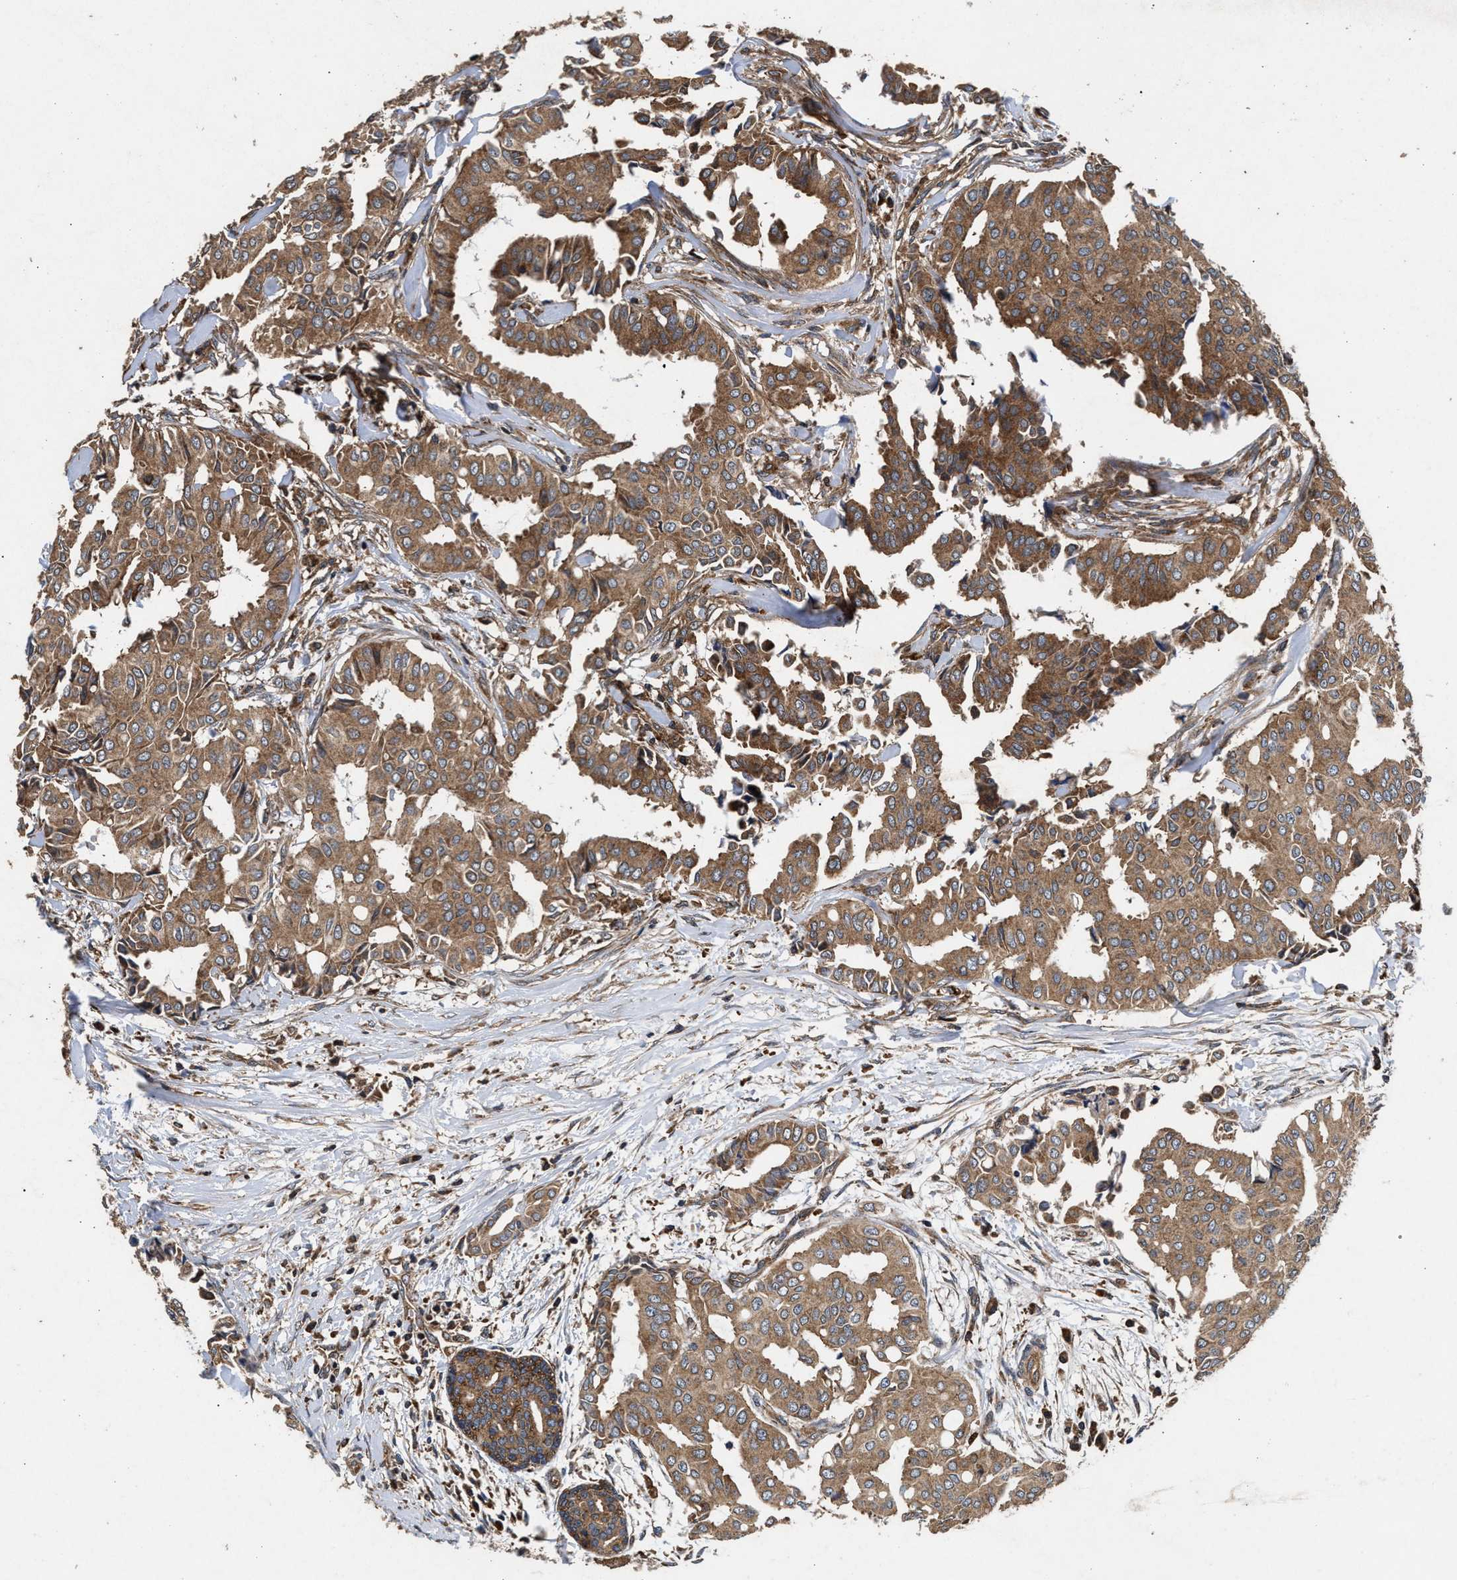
{"staining": {"intensity": "moderate", "quantity": ">75%", "location": "cytoplasmic/membranous"}, "tissue": "head and neck cancer", "cell_type": "Tumor cells", "image_type": "cancer", "snomed": [{"axis": "morphology", "description": "Adenocarcinoma, NOS"}, {"axis": "topography", "description": "Salivary gland"}, {"axis": "topography", "description": "Head-Neck"}], "caption": "Immunohistochemical staining of human head and neck cancer (adenocarcinoma) demonstrates medium levels of moderate cytoplasmic/membranous protein positivity in approximately >75% of tumor cells.", "gene": "NFKB2", "patient": {"sex": "female", "age": 59}}